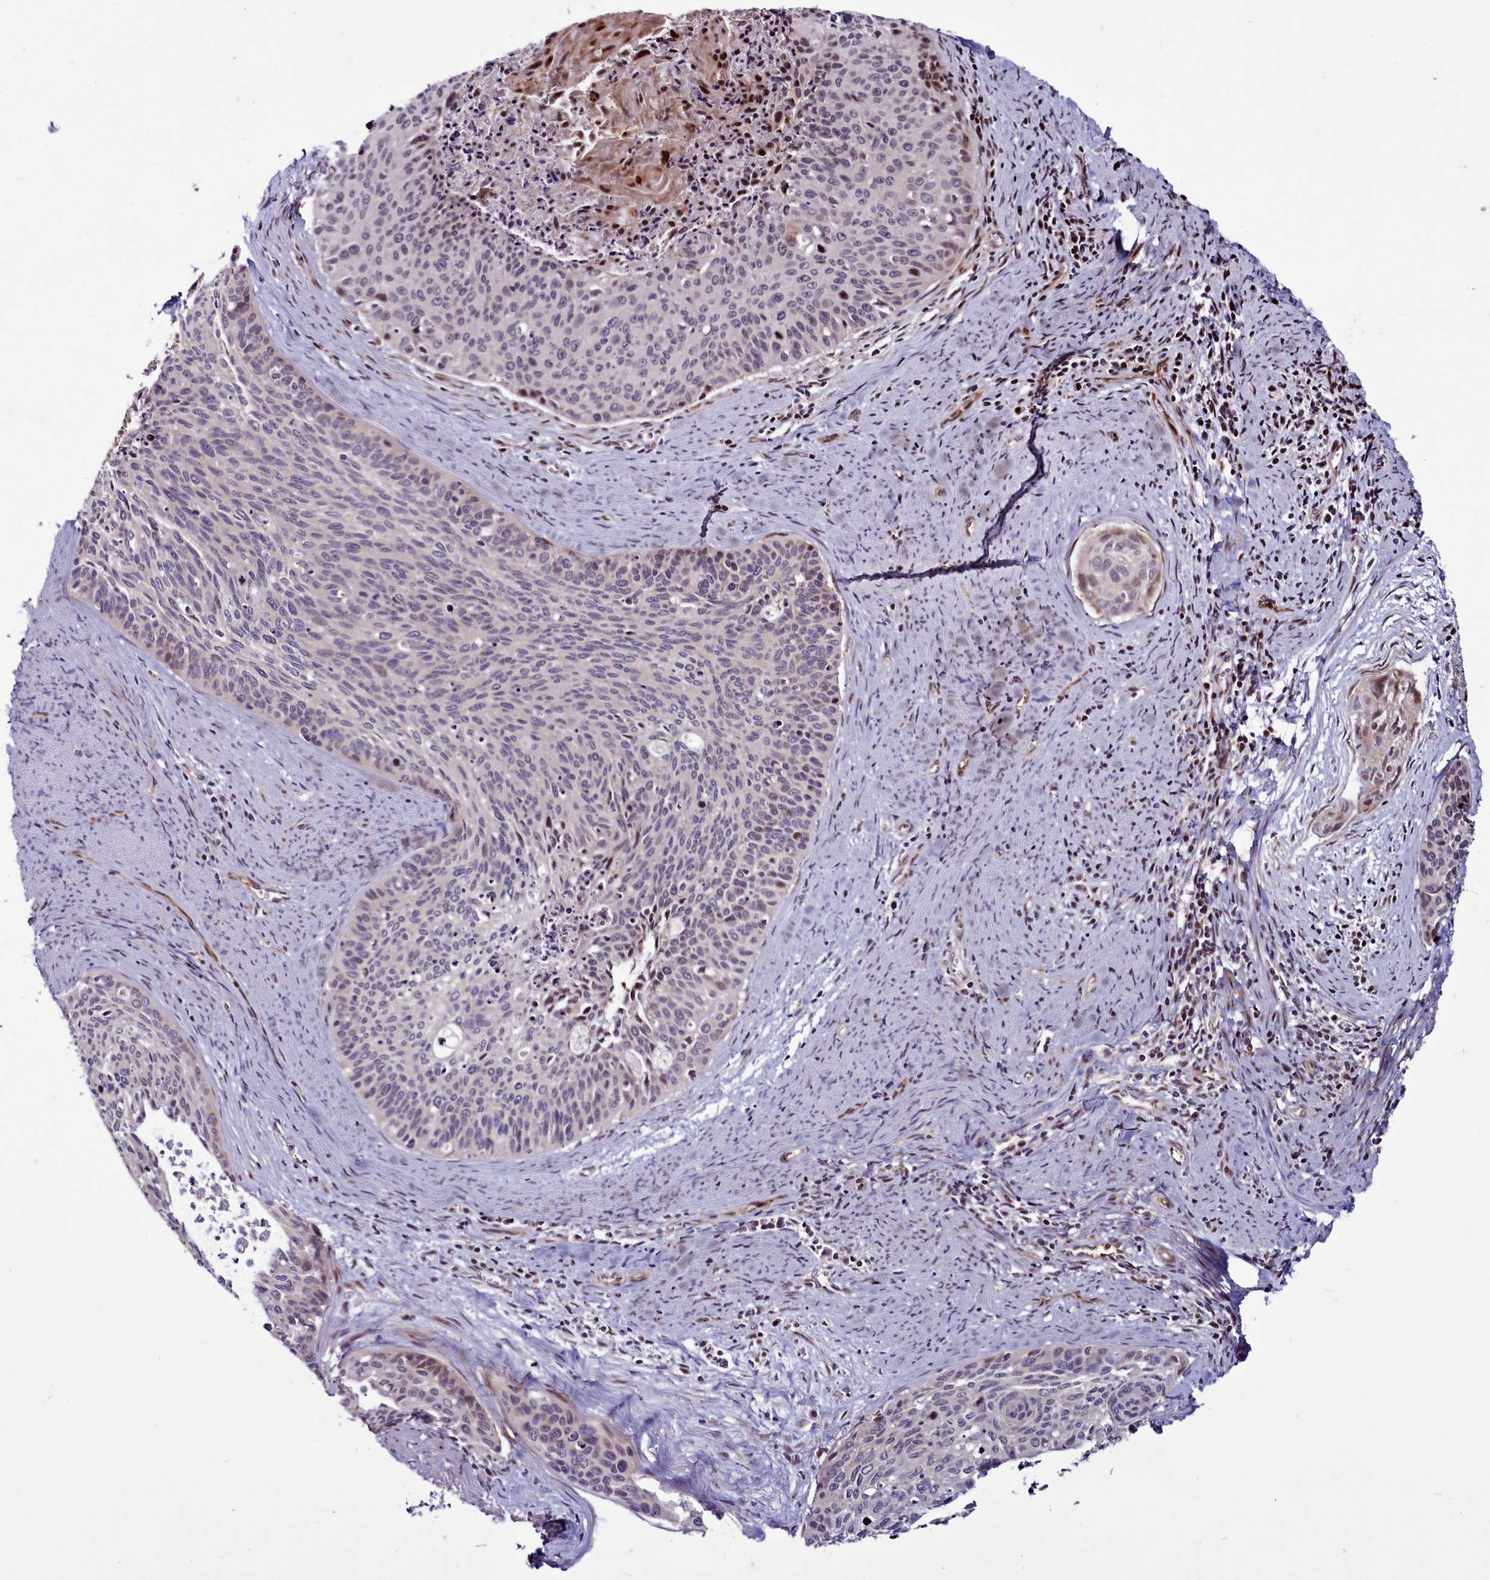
{"staining": {"intensity": "moderate", "quantity": "<25%", "location": "nuclear"}, "tissue": "cervical cancer", "cell_type": "Tumor cells", "image_type": "cancer", "snomed": [{"axis": "morphology", "description": "Squamous cell carcinoma, NOS"}, {"axis": "topography", "description": "Cervix"}], "caption": "There is low levels of moderate nuclear positivity in tumor cells of cervical squamous cell carcinoma, as demonstrated by immunohistochemical staining (brown color).", "gene": "WBP11", "patient": {"sex": "female", "age": 55}}